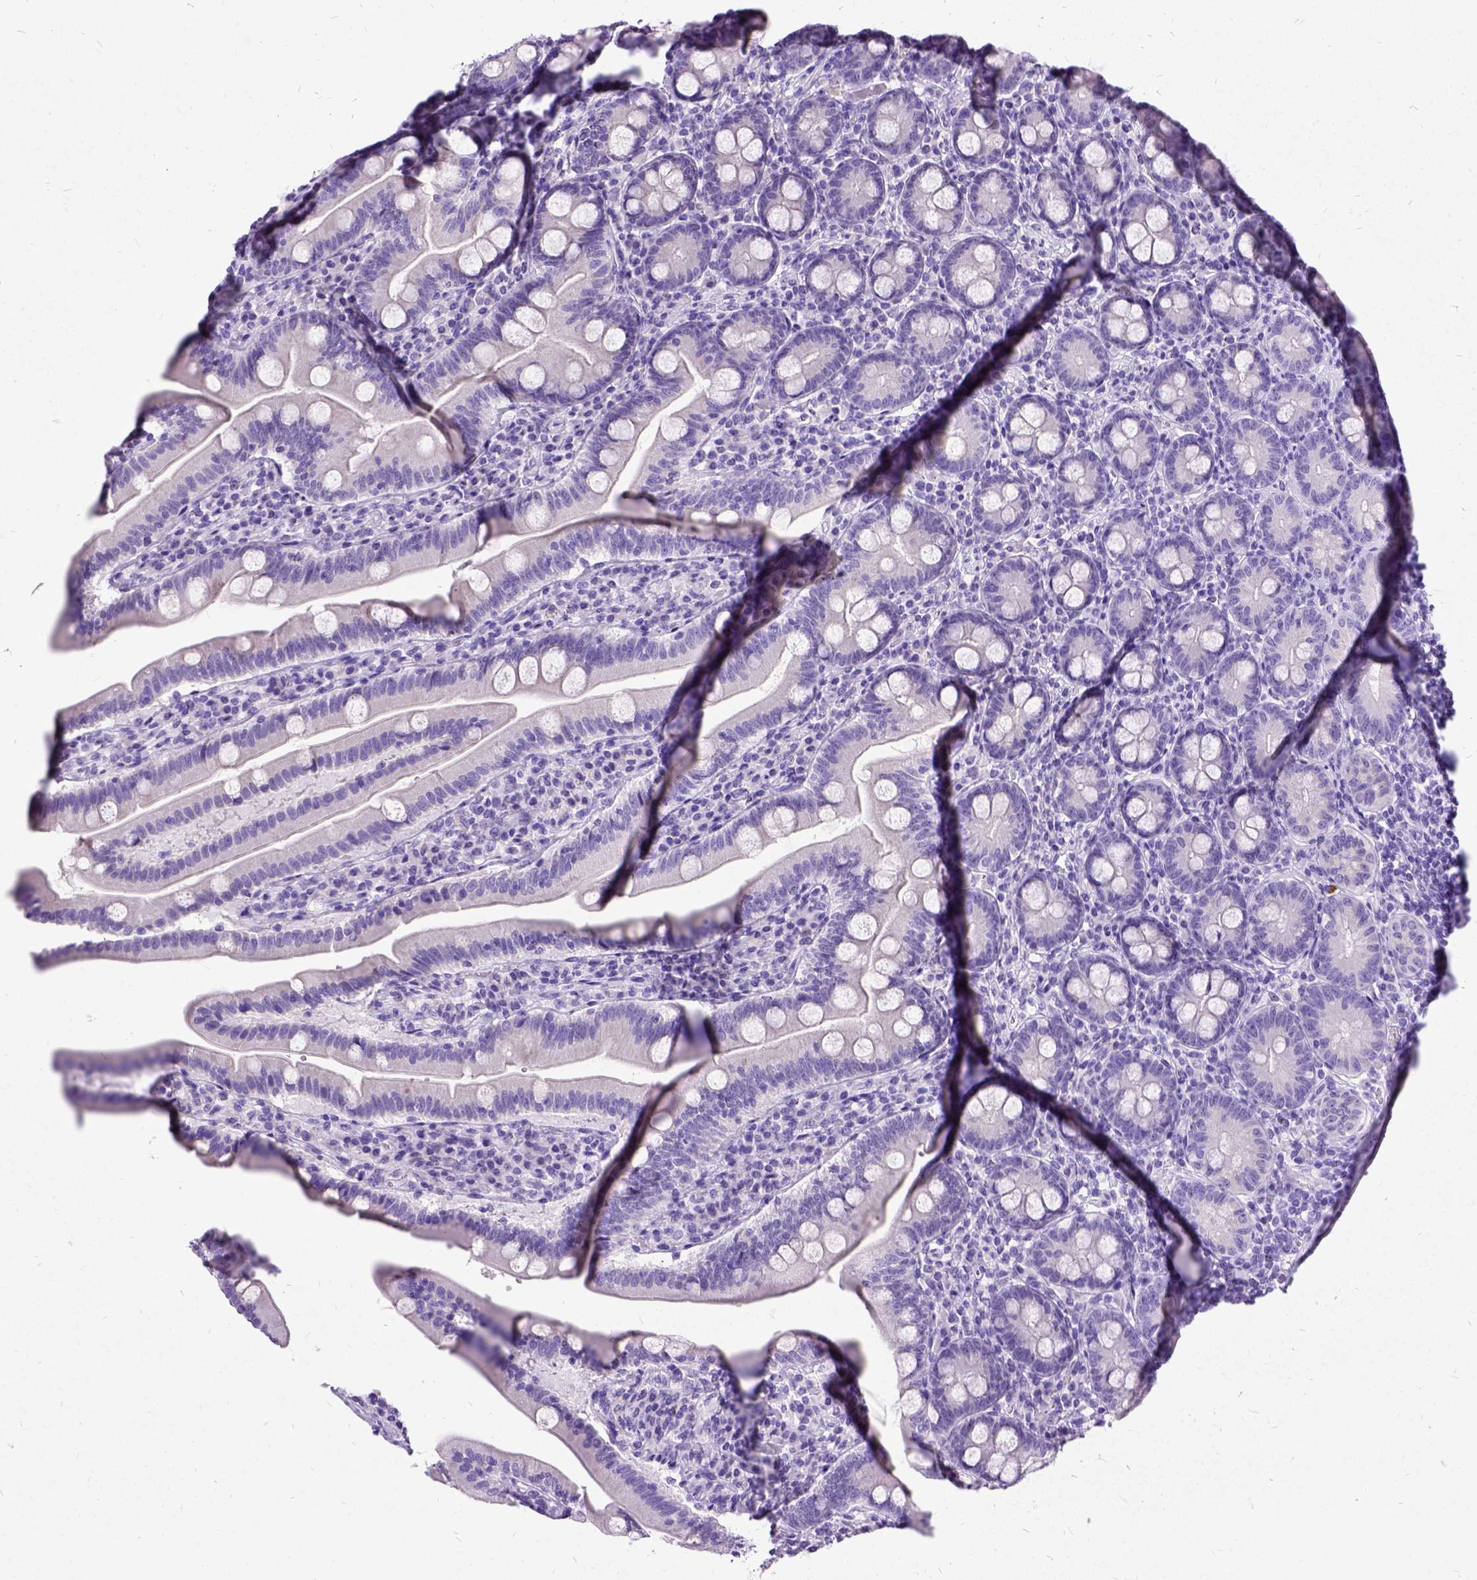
{"staining": {"intensity": "weak", "quantity": "<25%", "location": "cytoplasmic/membranous"}, "tissue": "duodenum", "cell_type": "Glandular cells", "image_type": "normal", "snomed": [{"axis": "morphology", "description": "Normal tissue, NOS"}, {"axis": "topography", "description": "Duodenum"}], "caption": "The histopathology image displays no staining of glandular cells in normal duodenum.", "gene": "NEUROD4", "patient": {"sex": "female", "age": 67}}